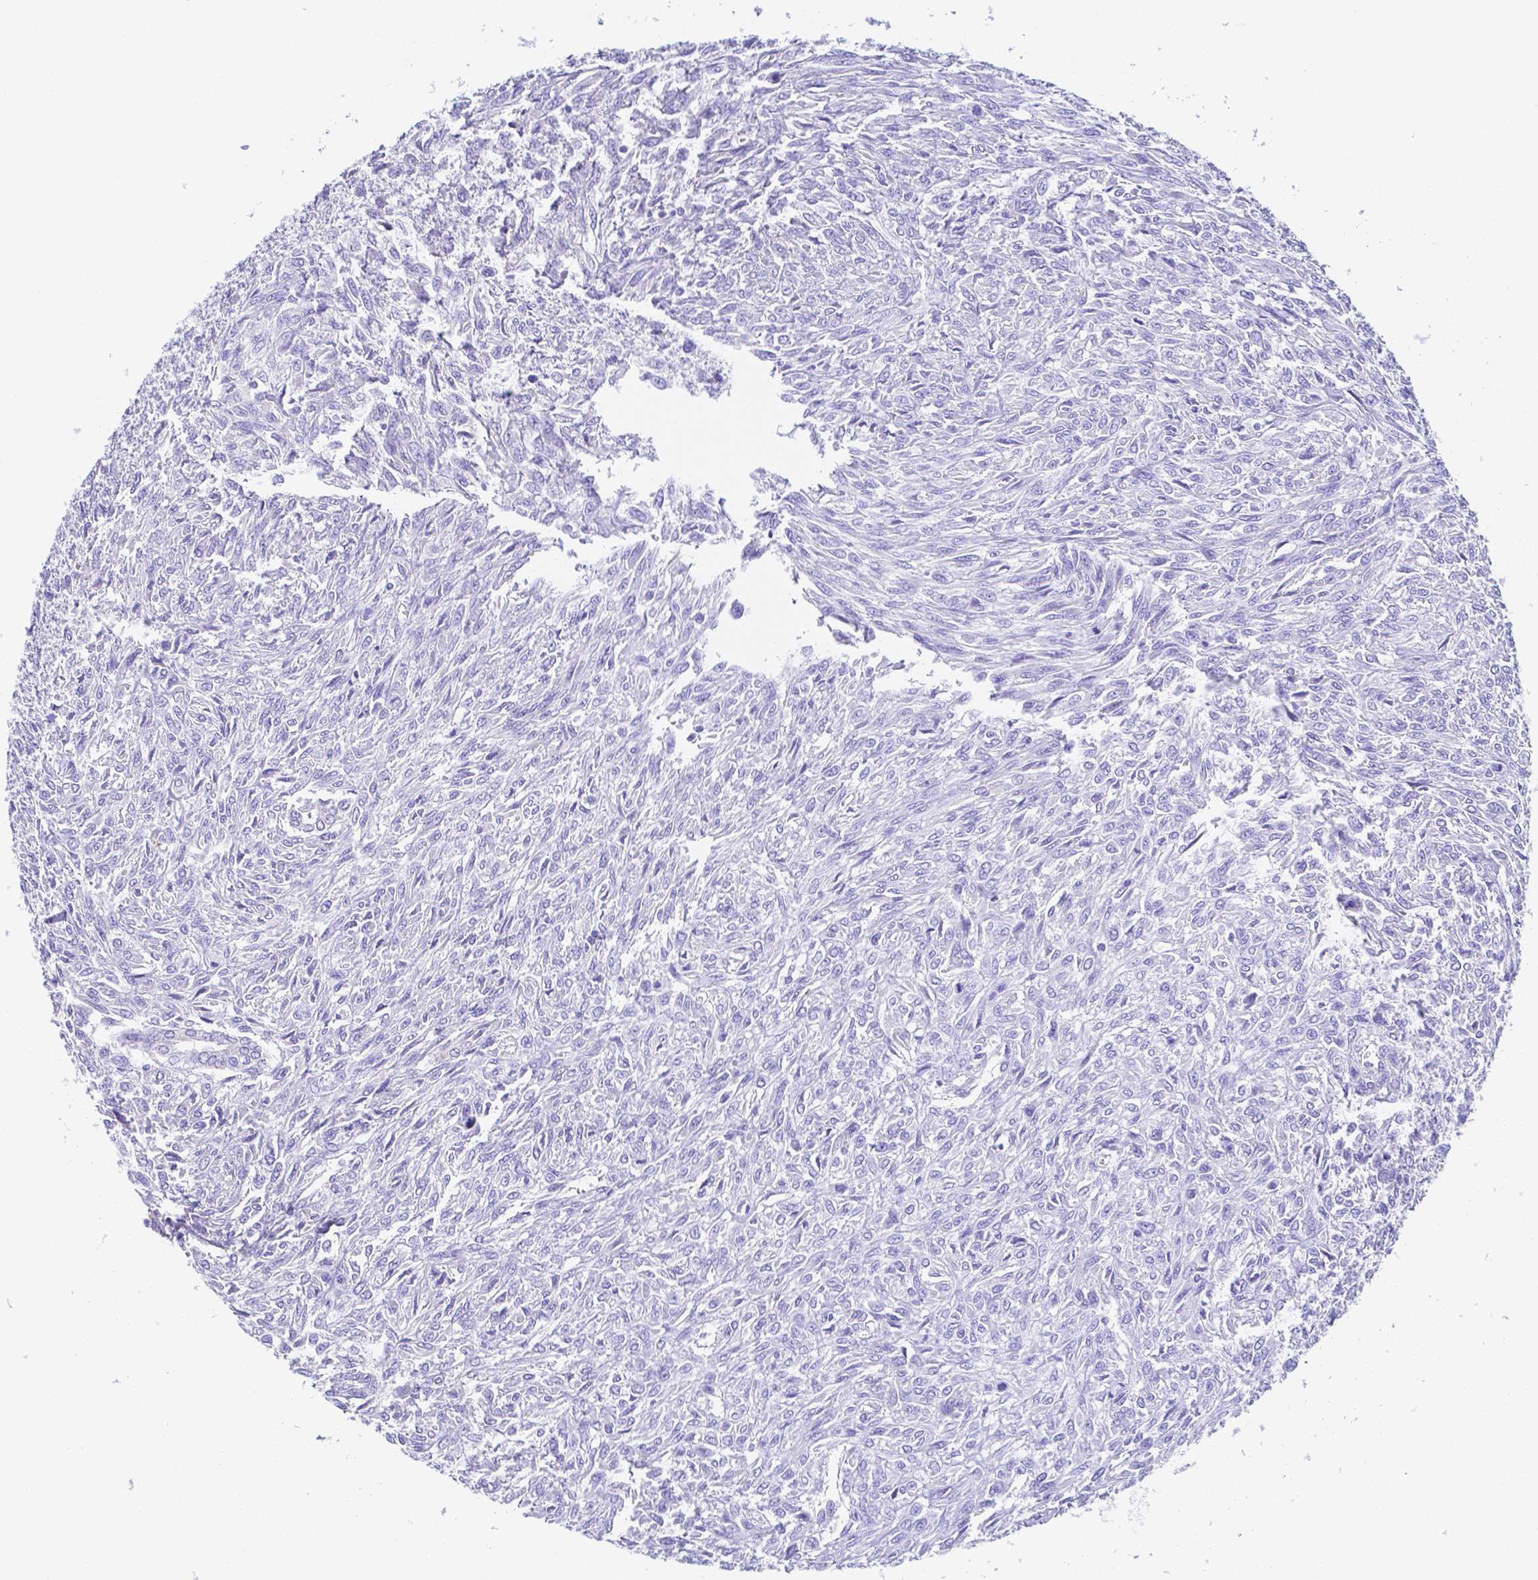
{"staining": {"intensity": "negative", "quantity": "none", "location": "none"}, "tissue": "renal cancer", "cell_type": "Tumor cells", "image_type": "cancer", "snomed": [{"axis": "morphology", "description": "Adenocarcinoma, NOS"}, {"axis": "topography", "description": "Kidney"}], "caption": "Immunohistochemistry micrograph of neoplastic tissue: renal adenocarcinoma stained with DAB (3,3'-diaminobenzidine) reveals no significant protein staining in tumor cells. (DAB immunohistochemistry (IHC), high magnification).", "gene": "ZG16B", "patient": {"sex": "male", "age": 58}}